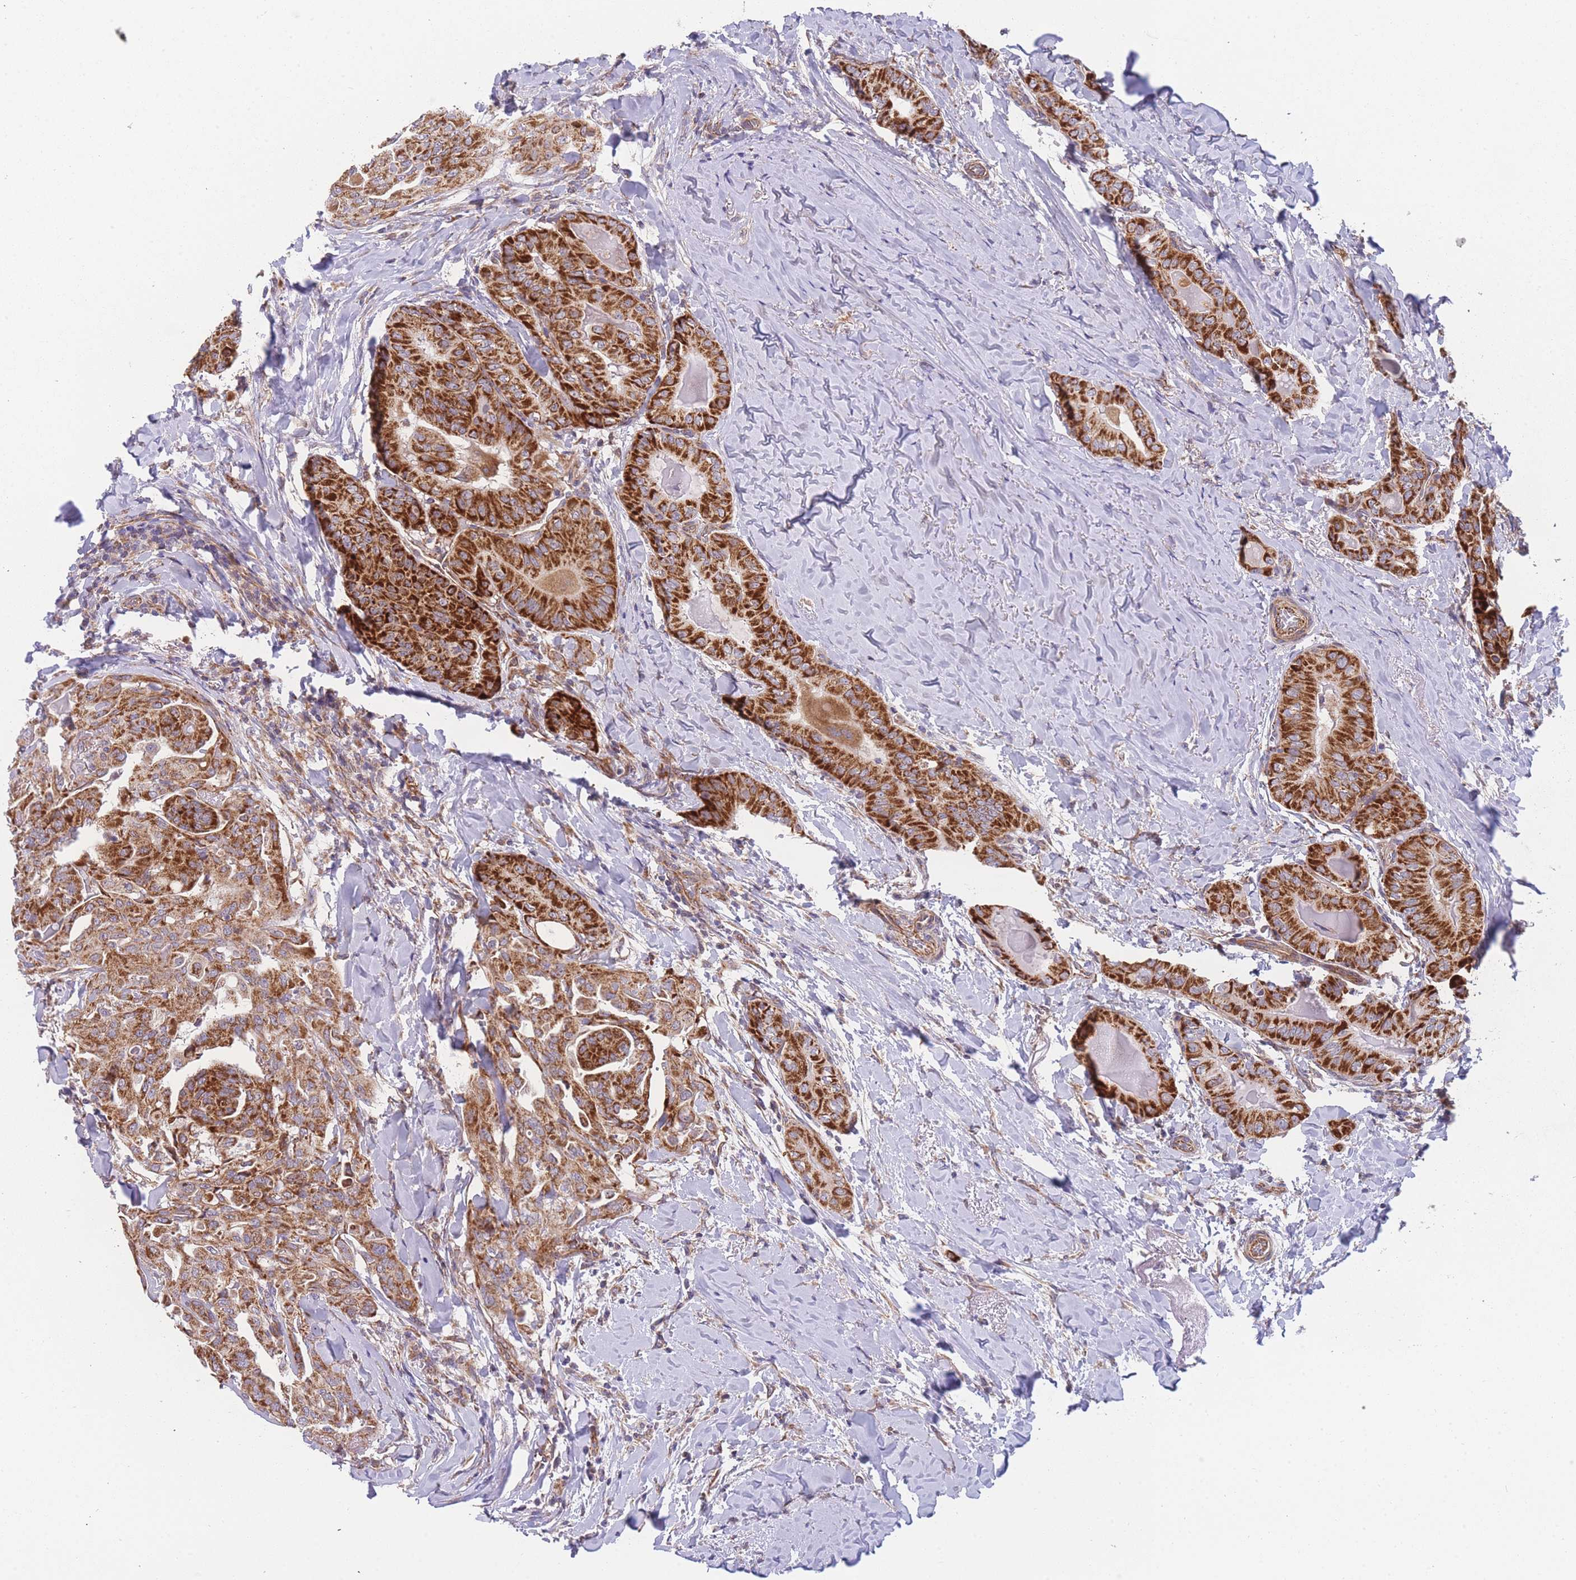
{"staining": {"intensity": "strong", "quantity": ">75%", "location": "cytoplasmic/membranous"}, "tissue": "thyroid cancer", "cell_type": "Tumor cells", "image_type": "cancer", "snomed": [{"axis": "morphology", "description": "Papillary adenocarcinoma, NOS"}, {"axis": "topography", "description": "Thyroid gland"}], "caption": "Human papillary adenocarcinoma (thyroid) stained with a brown dye reveals strong cytoplasmic/membranous positive positivity in about >75% of tumor cells.", "gene": "MTRES1", "patient": {"sex": "female", "age": 68}}